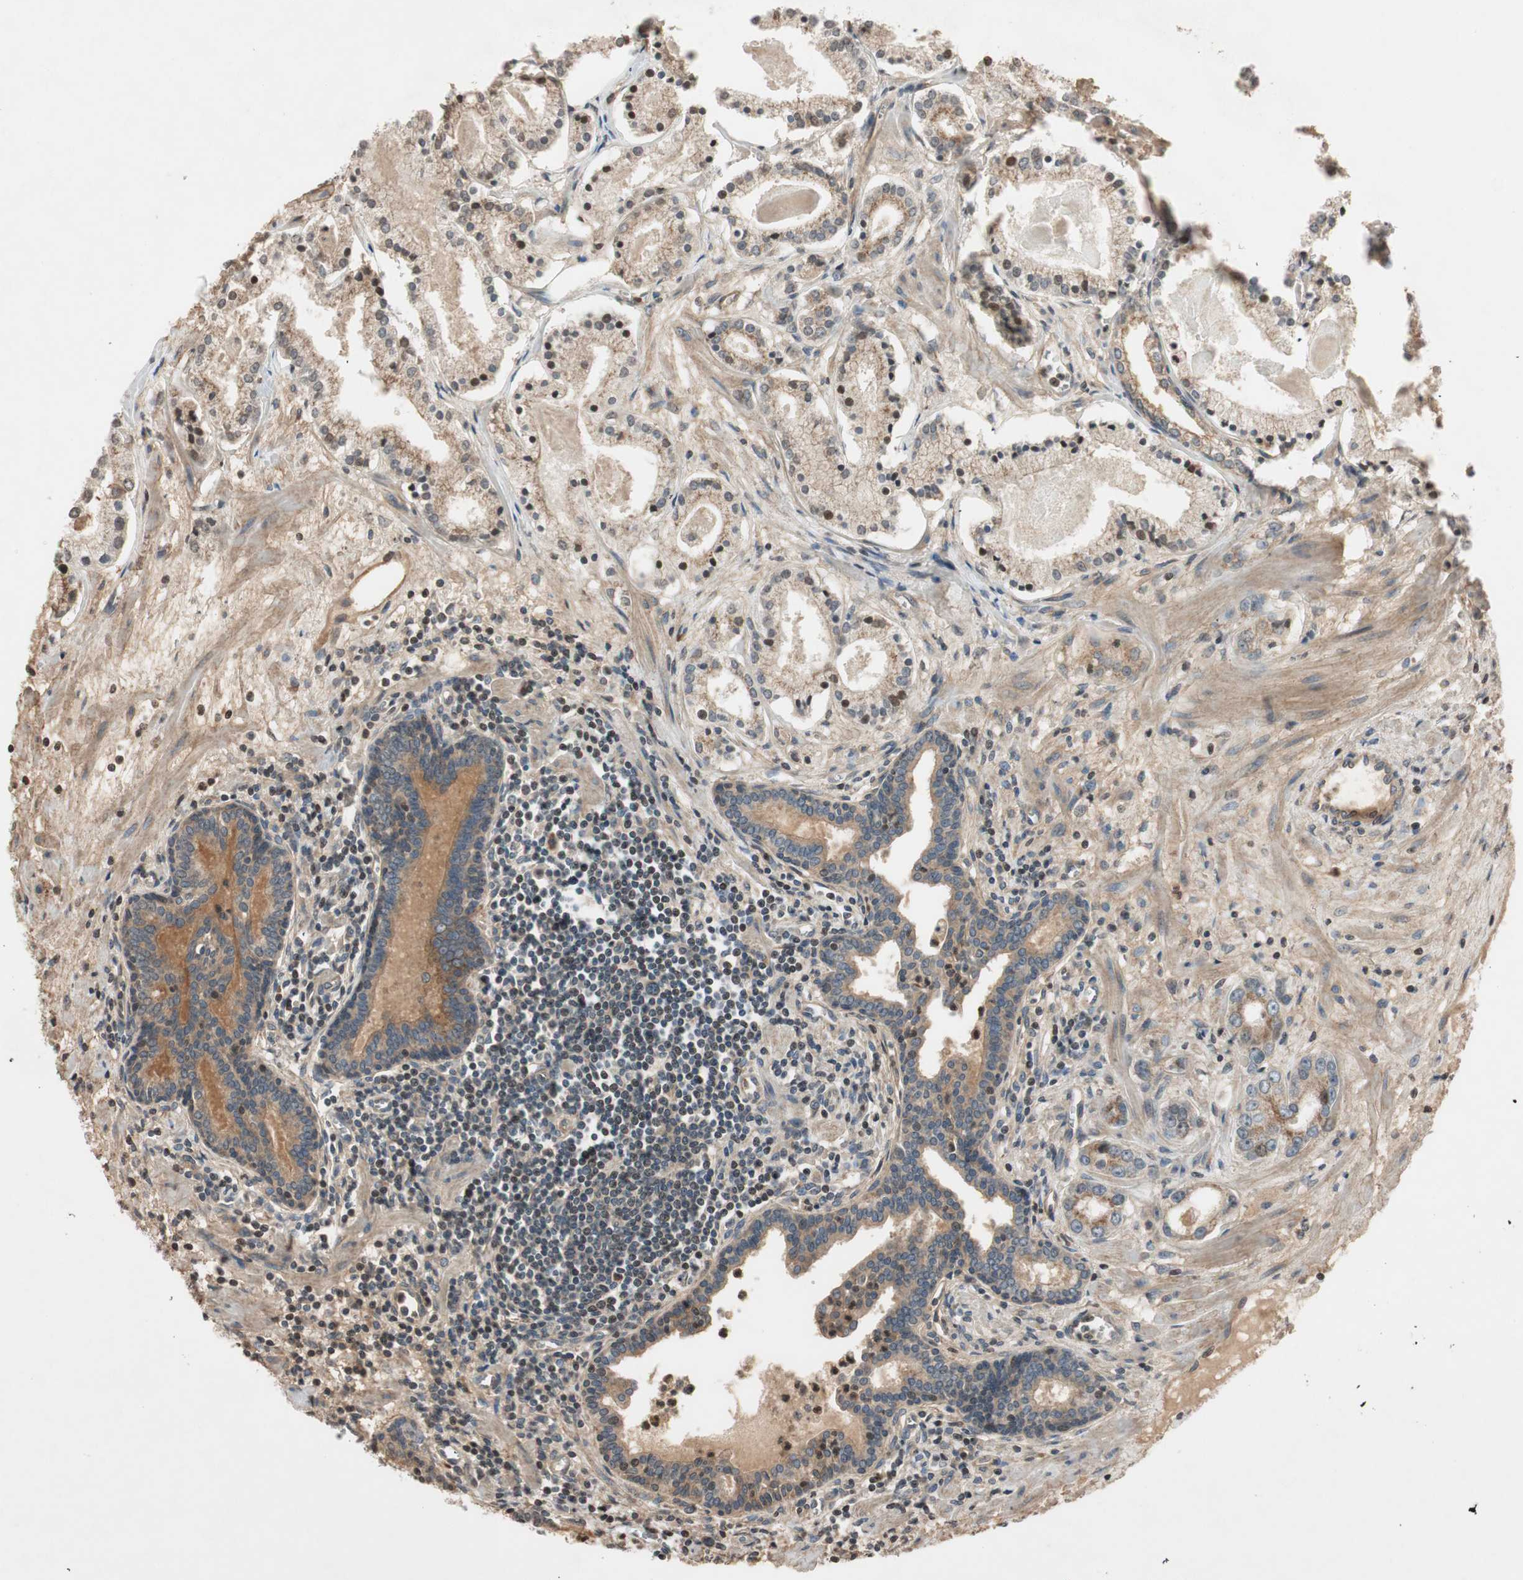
{"staining": {"intensity": "moderate", "quantity": ">75%", "location": "cytoplasmic/membranous,nuclear"}, "tissue": "prostate cancer", "cell_type": "Tumor cells", "image_type": "cancer", "snomed": [{"axis": "morphology", "description": "Adenocarcinoma, Low grade"}, {"axis": "topography", "description": "Prostate"}], "caption": "Brown immunohistochemical staining in human prostate cancer demonstrates moderate cytoplasmic/membranous and nuclear staining in approximately >75% of tumor cells.", "gene": "GCLM", "patient": {"sex": "male", "age": 59}}